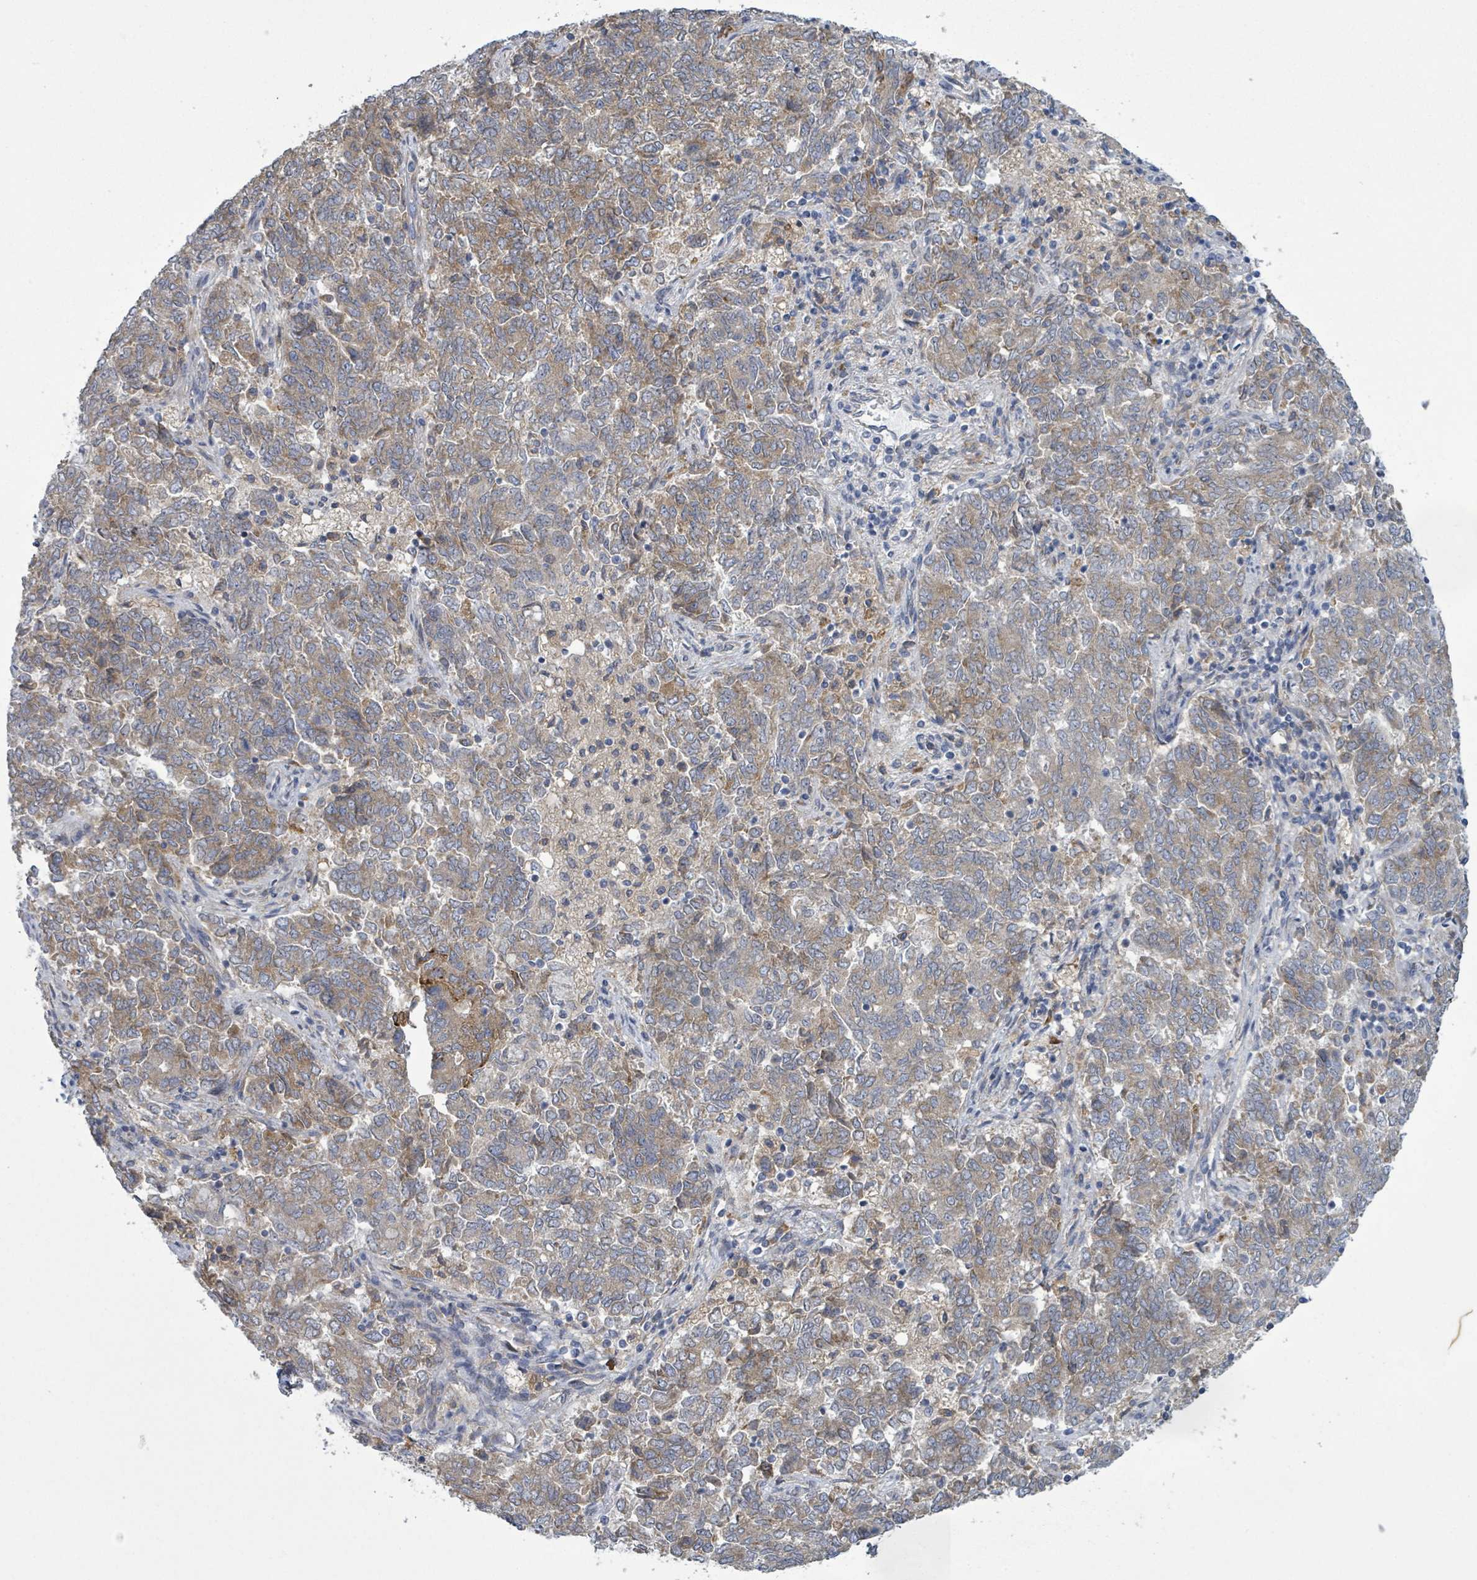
{"staining": {"intensity": "moderate", "quantity": "25%-75%", "location": "cytoplasmic/membranous"}, "tissue": "endometrial cancer", "cell_type": "Tumor cells", "image_type": "cancer", "snomed": [{"axis": "morphology", "description": "Adenocarcinoma, NOS"}, {"axis": "topography", "description": "Endometrium"}], "caption": "This micrograph displays adenocarcinoma (endometrial) stained with immunohistochemistry (IHC) to label a protein in brown. The cytoplasmic/membranous of tumor cells show moderate positivity for the protein. Nuclei are counter-stained blue.", "gene": "ATP13A1", "patient": {"sex": "female", "age": 80}}